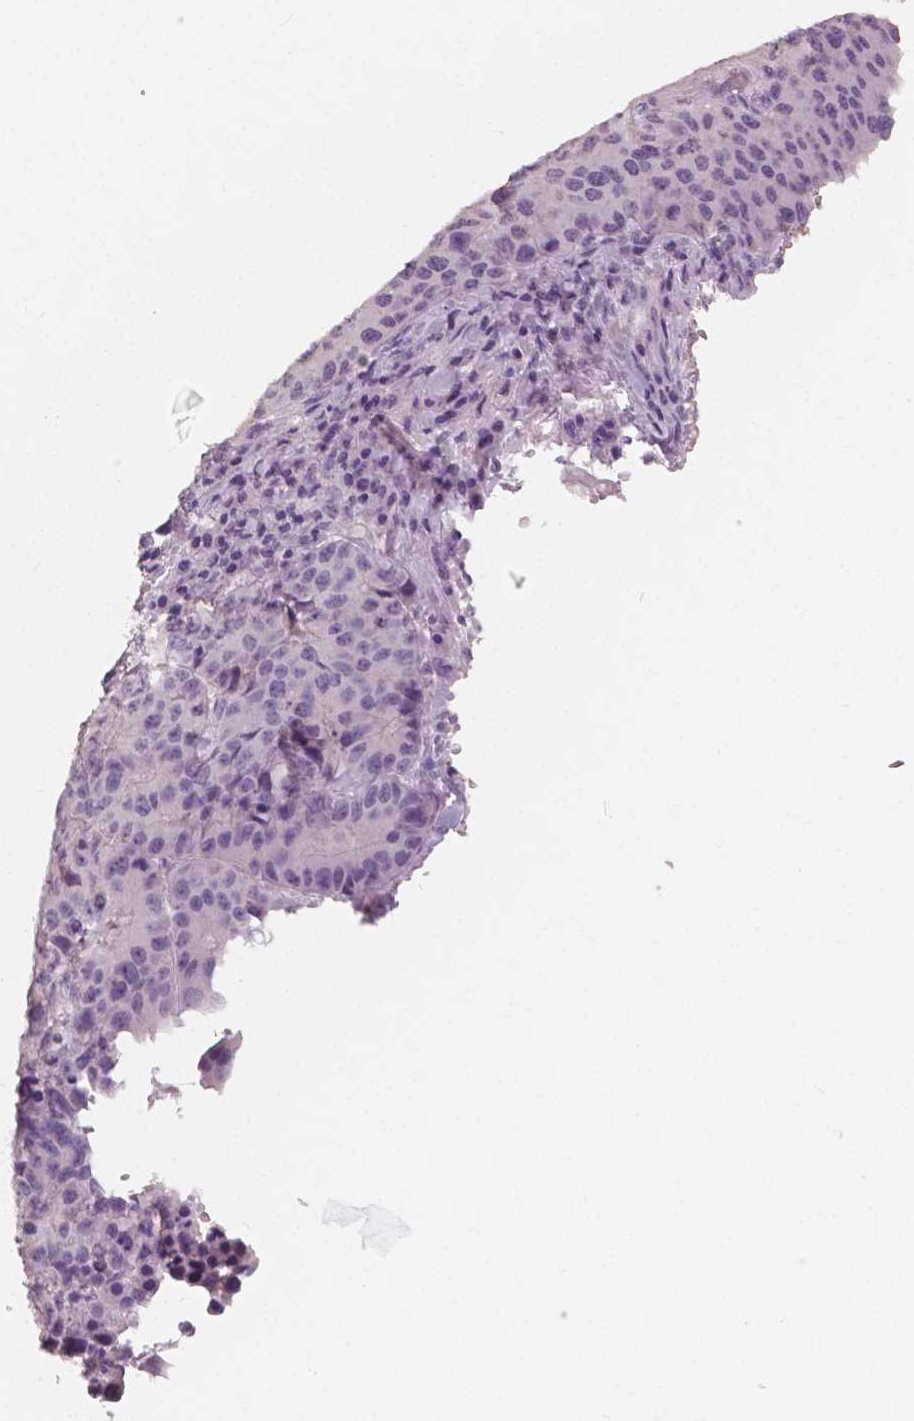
{"staining": {"intensity": "negative", "quantity": "none", "location": "none"}, "tissue": "stomach cancer", "cell_type": "Tumor cells", "image_type": "cancer", "snomed": [{"axis": "morphology", "description": "Adenocarcinoma, NOS"}, {"axis": "topography", "description": "Stomach"}], "caption": "DAB immunohistochemical staining of adenocarcinoma (stomach) displays no significant expression in tumor cells.", "gene": "NECAB1", "patient": {"sex": "male", "age": 71}}